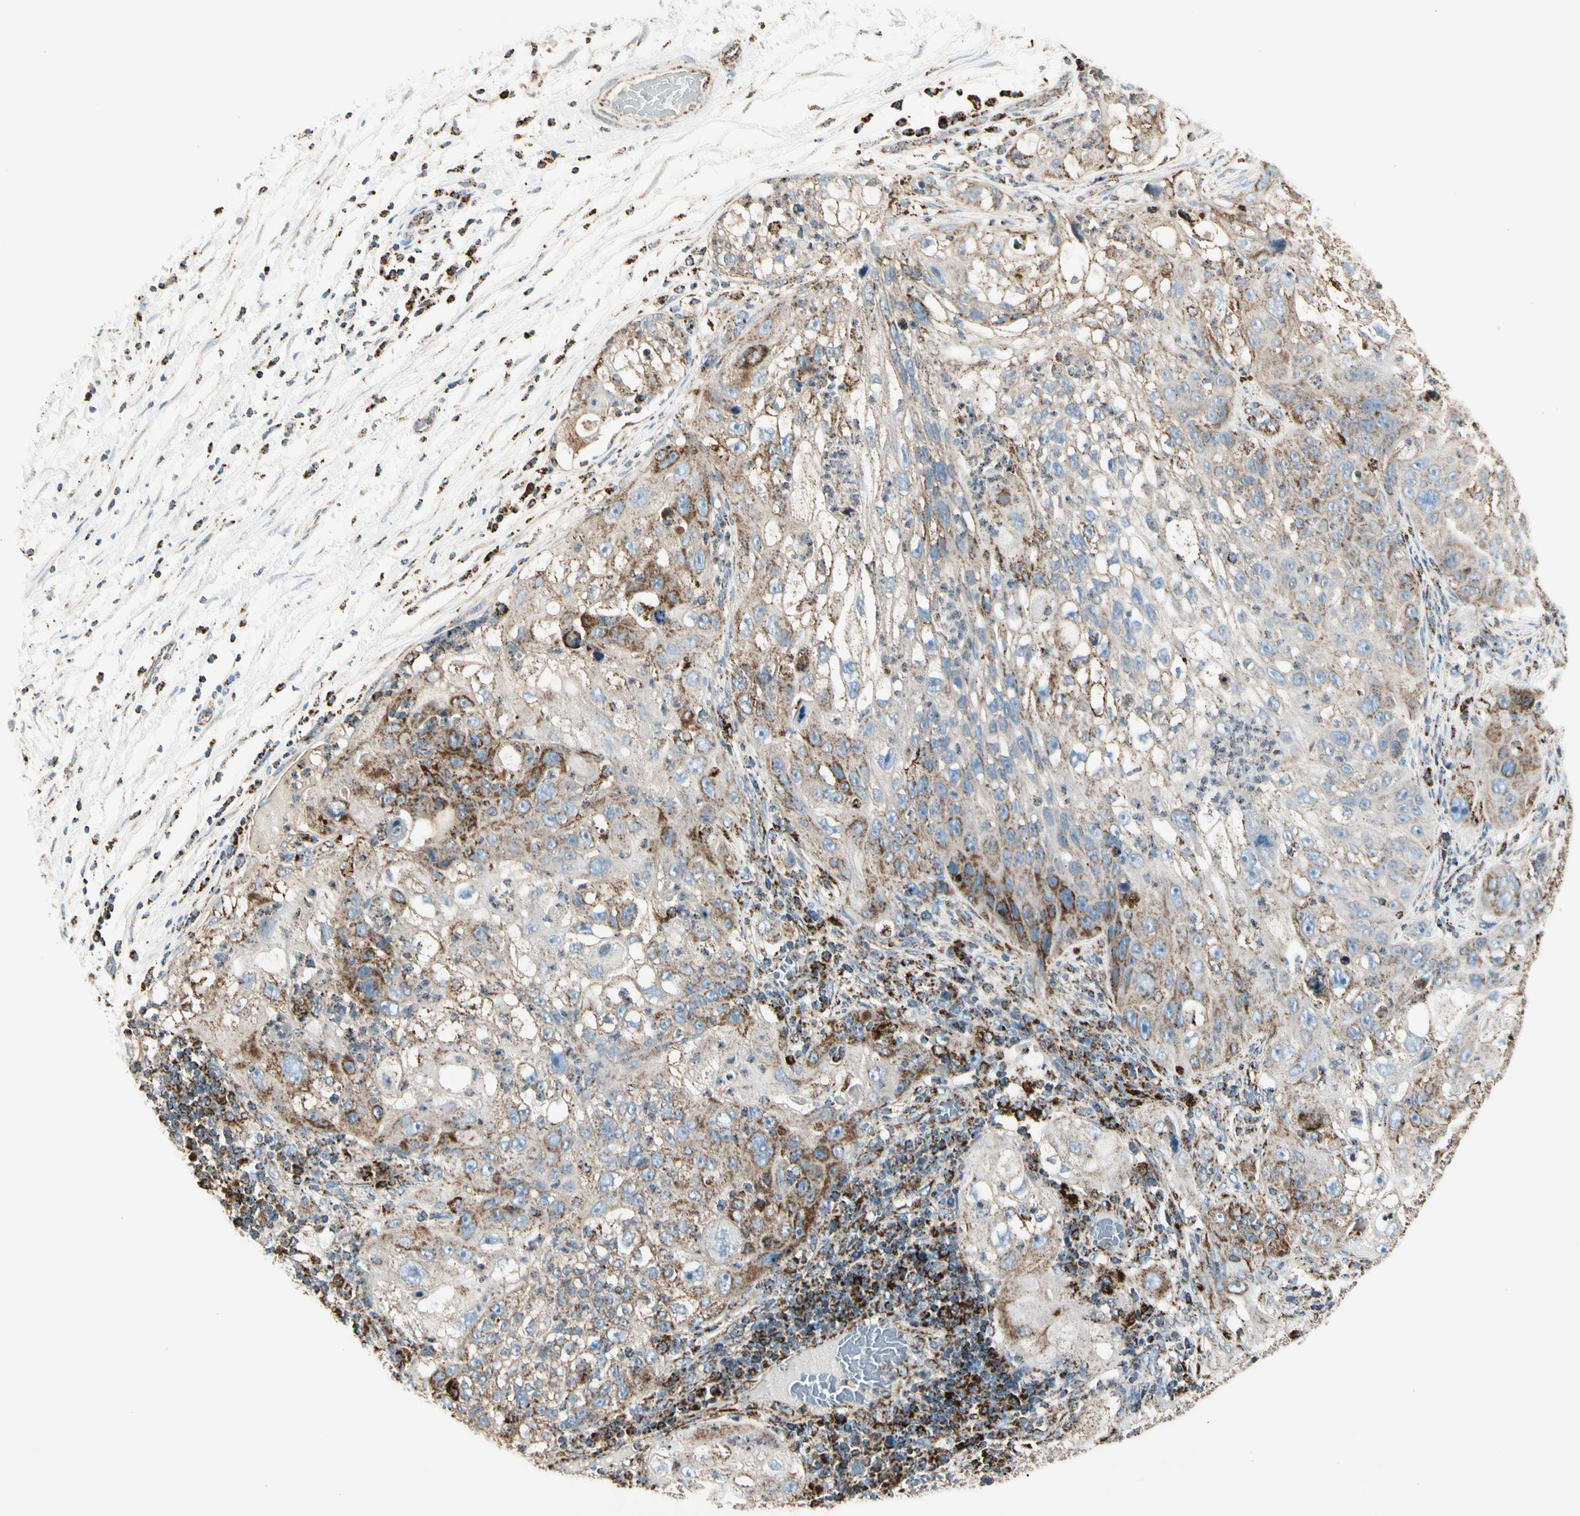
{"staining": {"intensity": "moderate", "quantity": "25%-75%", "location": "cytoplasmic/membranous"}, "tissue": "lung cancer", "cell_type": "Tumor cells", "image_type": "cancer", "snomed": [{"axis": "morphology", "description": "Inflammation, NOS"}, {"axis": "morphology", "description": "Squamous cell carcinoma, NOS"}, {"axis": "topography", "description": "Lymph node"}, {"axis": "topography", "description": "Soft tissue"}, {"axis": "topography", "description": "Lung"}], "caption": "A brown stain highlights moderate cytoplasmic/membranous positivity of a protein in squamous cell carcinoma (lung) tumor cells. The protein is shown in brown color, while the nuclei are stained blue.", "gene": "ME2", "patient": {"sex": "male", "age": 66}}